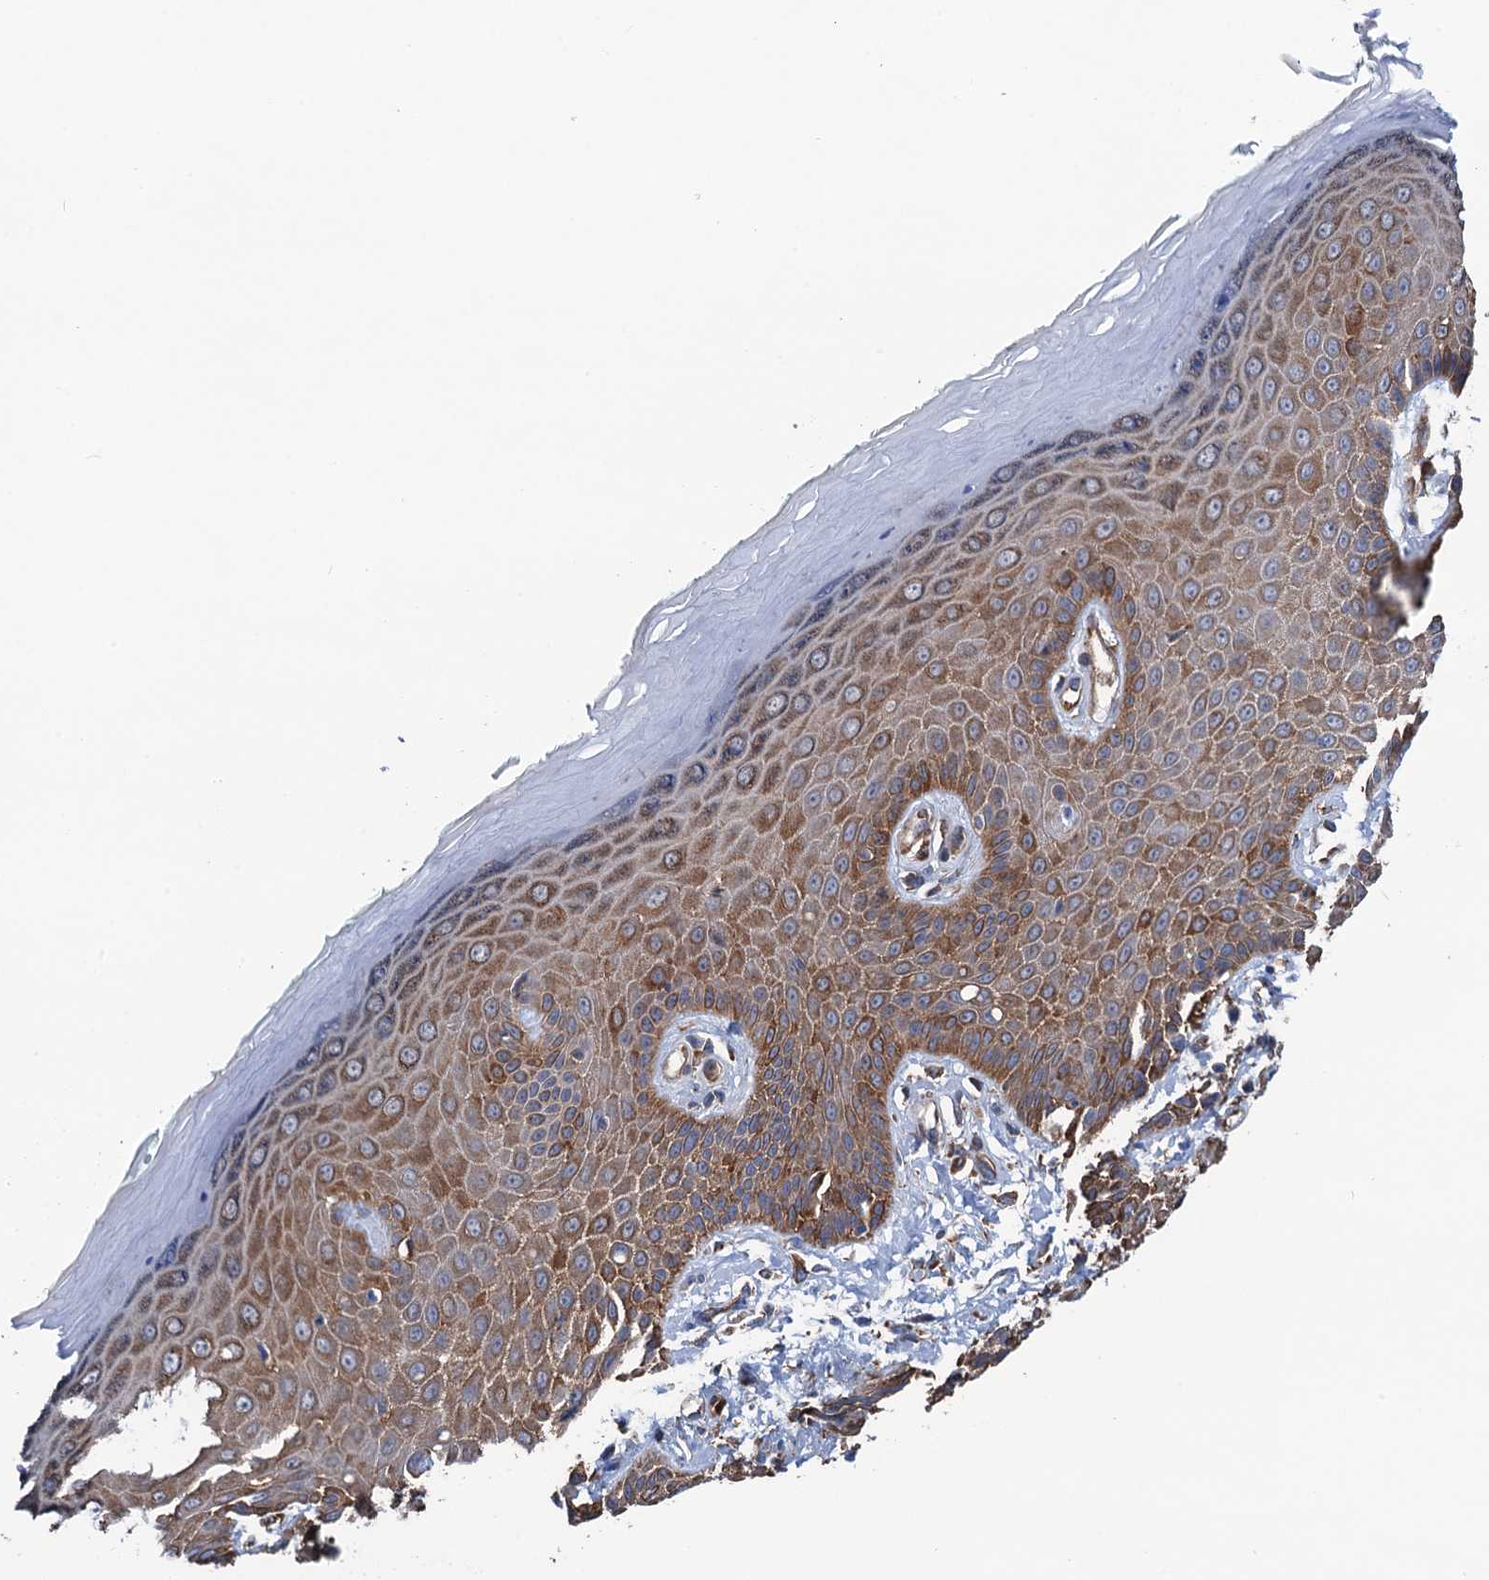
{"staining": {"intensity": "strong", "quantity": ">75%", "location": "cytoplasmic/membranous"}, "tissue": "skin", "cell_type": "Epidermal cells", "image_type": "normal", "snomed": [{"axis": "morphology", "description": "Normal tissue, NOS"}, {"axis": "topography", "description": "Anal"}], "caption": "Strong cytoplasmic/membranous protein staining is identified in approximately >75% of epidermal cells in skin.", "gene": "SLC12A7", "patient": {"sex": "male", "age": 78}}